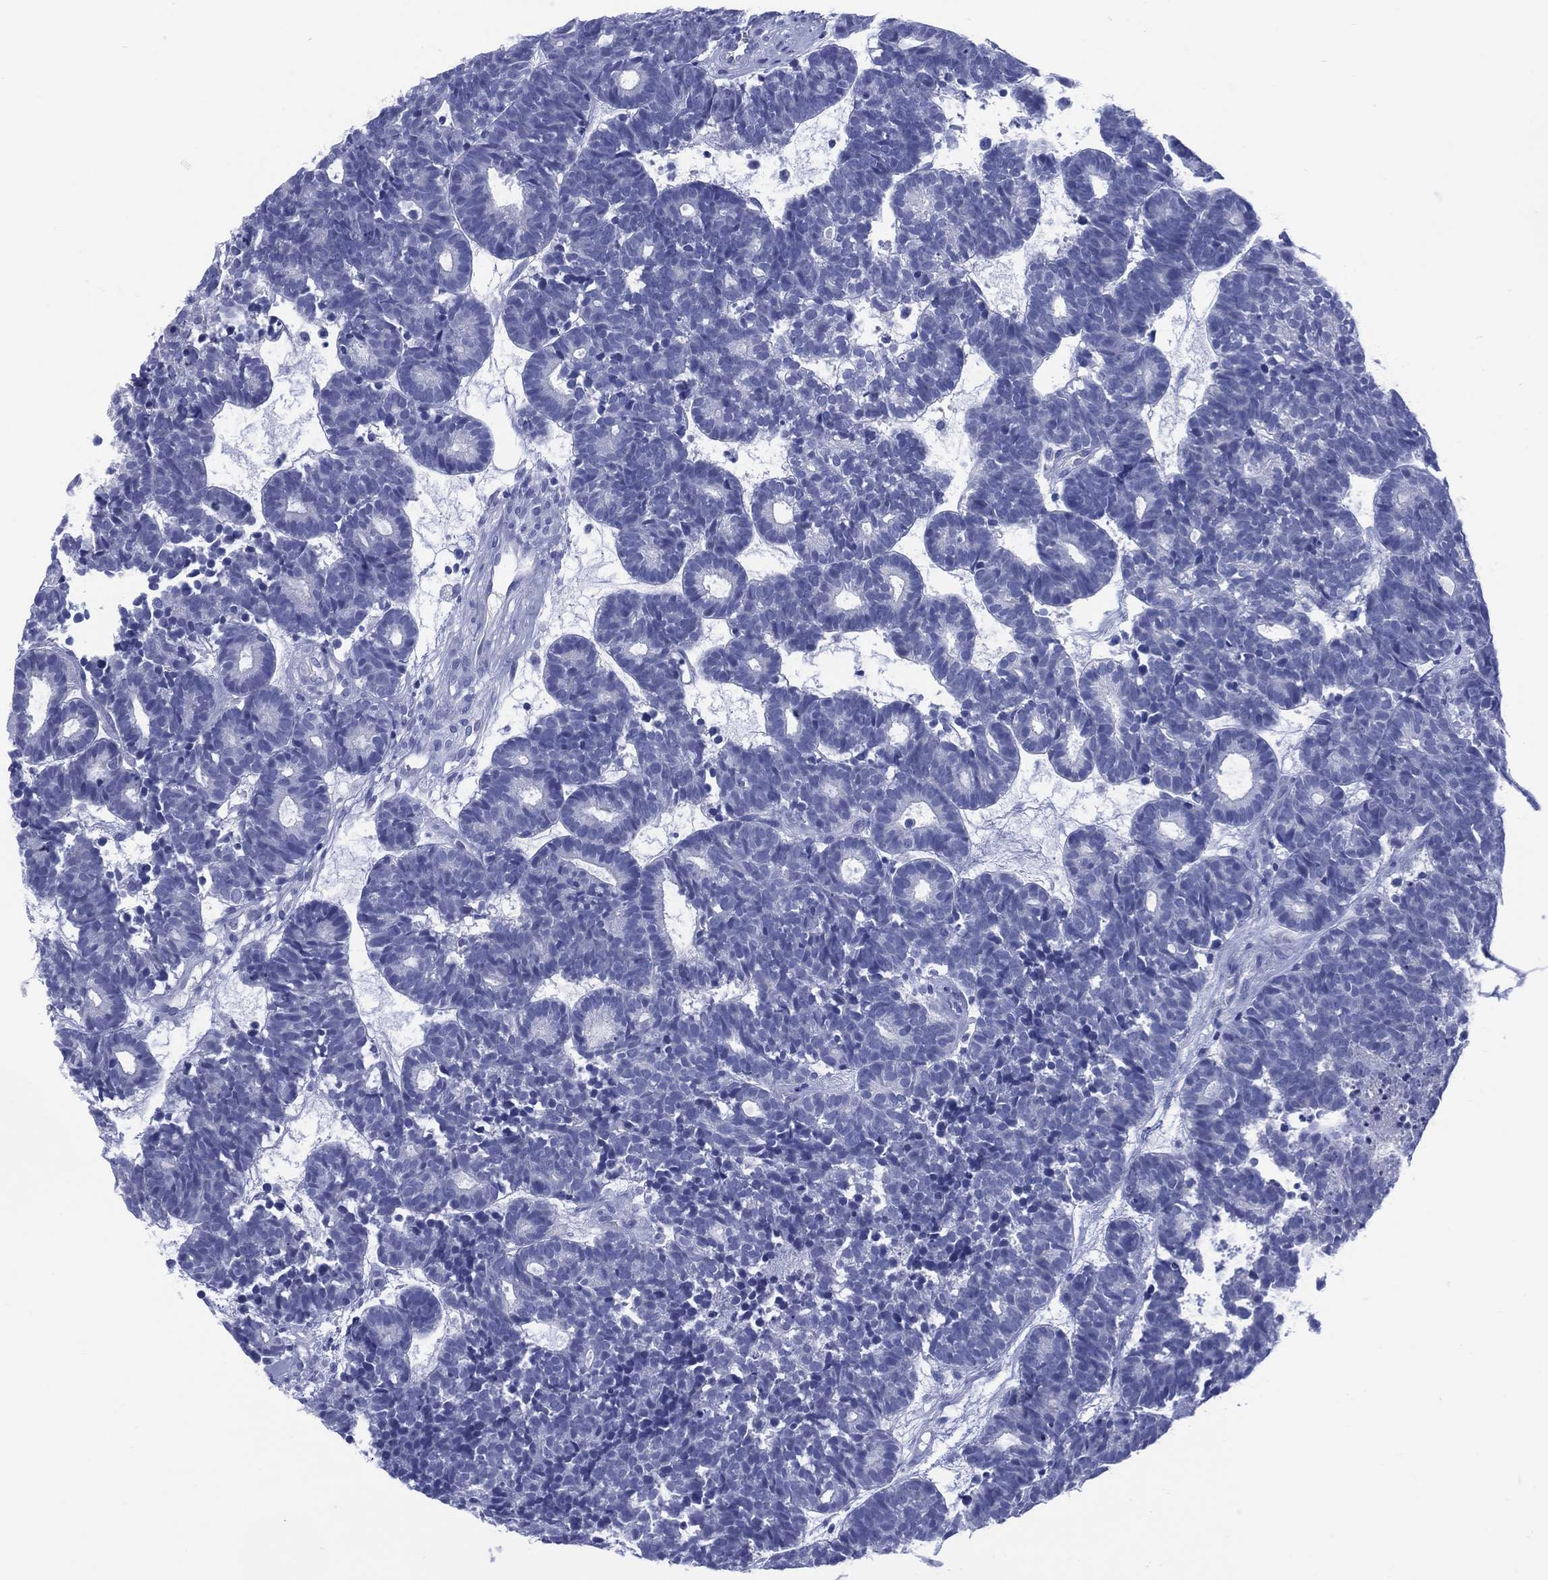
{"staining": {"intensity": "negative", "quantity": "none", "location": "none"}, "tissue": "head and neck cancer", "cell_type": "Tumor cells", "image_type": "cancer", "snomed": [{"axis": "morphology", "description": "Adenocarcinoma, NOS"}, {"axis": "topography", "description": "Head-Neck"}], "caption": "IHC of adenocarcinoma (head and neck) exhibits no expression in tumor cells.", "gene": "LRRD1", "patient": {"sex": "female", "age": 81}}